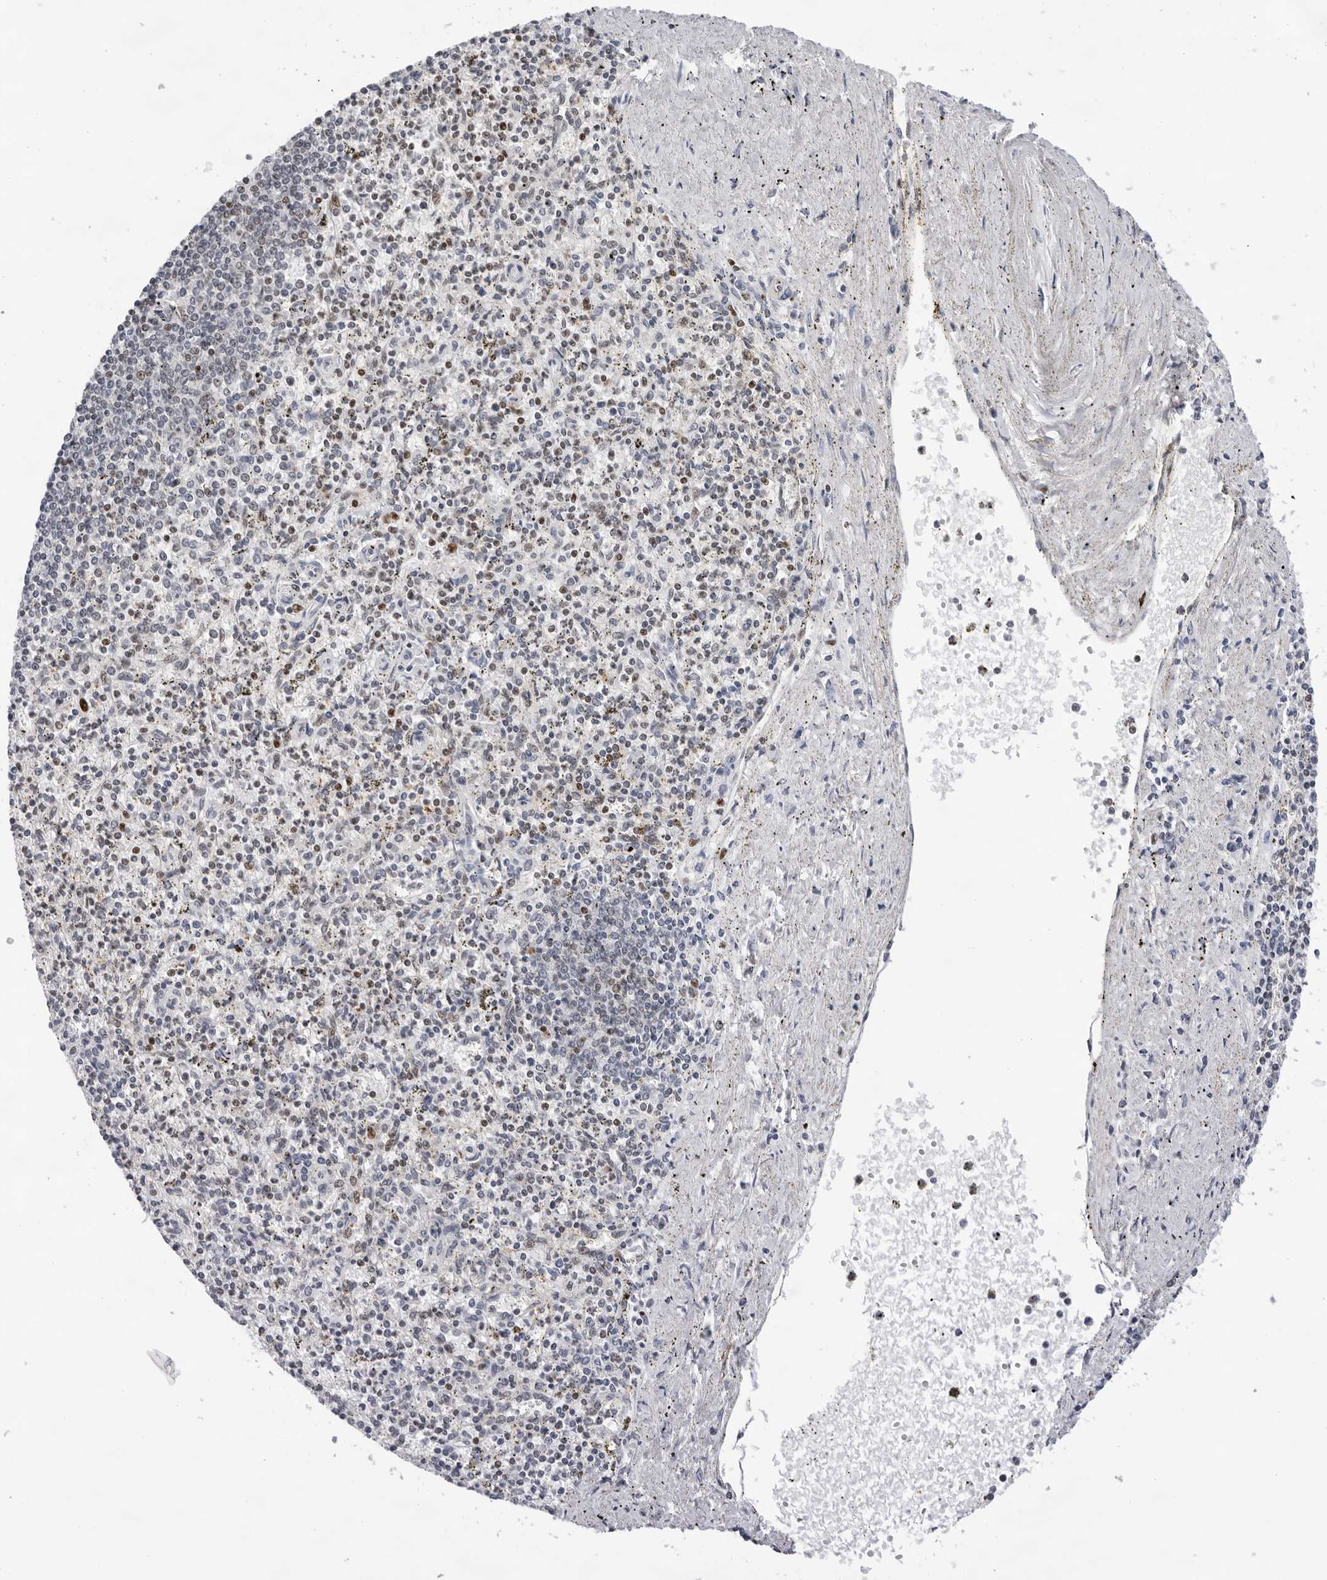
{"staining": {"intensity": "moderate", "quantity": "25%-75%", "location": "nuclear"}, "tissue": "spleen", "cell_type": "Cells in red pulp", "image_type": "normal", "snomed": [{"axis": "morphology", "description": "Normal tissue, NOS"}, {"axis": "topography", "description": "Spleen"}], "caption": "Immunohistochemistry (DAB (3,3'-diaminobenzidine)) staining of unremarkable spleen shows moderate nuclear protein staining in about 25%-75% of cells in red pulp.", "gene": "OGG1", "patient": {"sex": "male", "age": 72}}